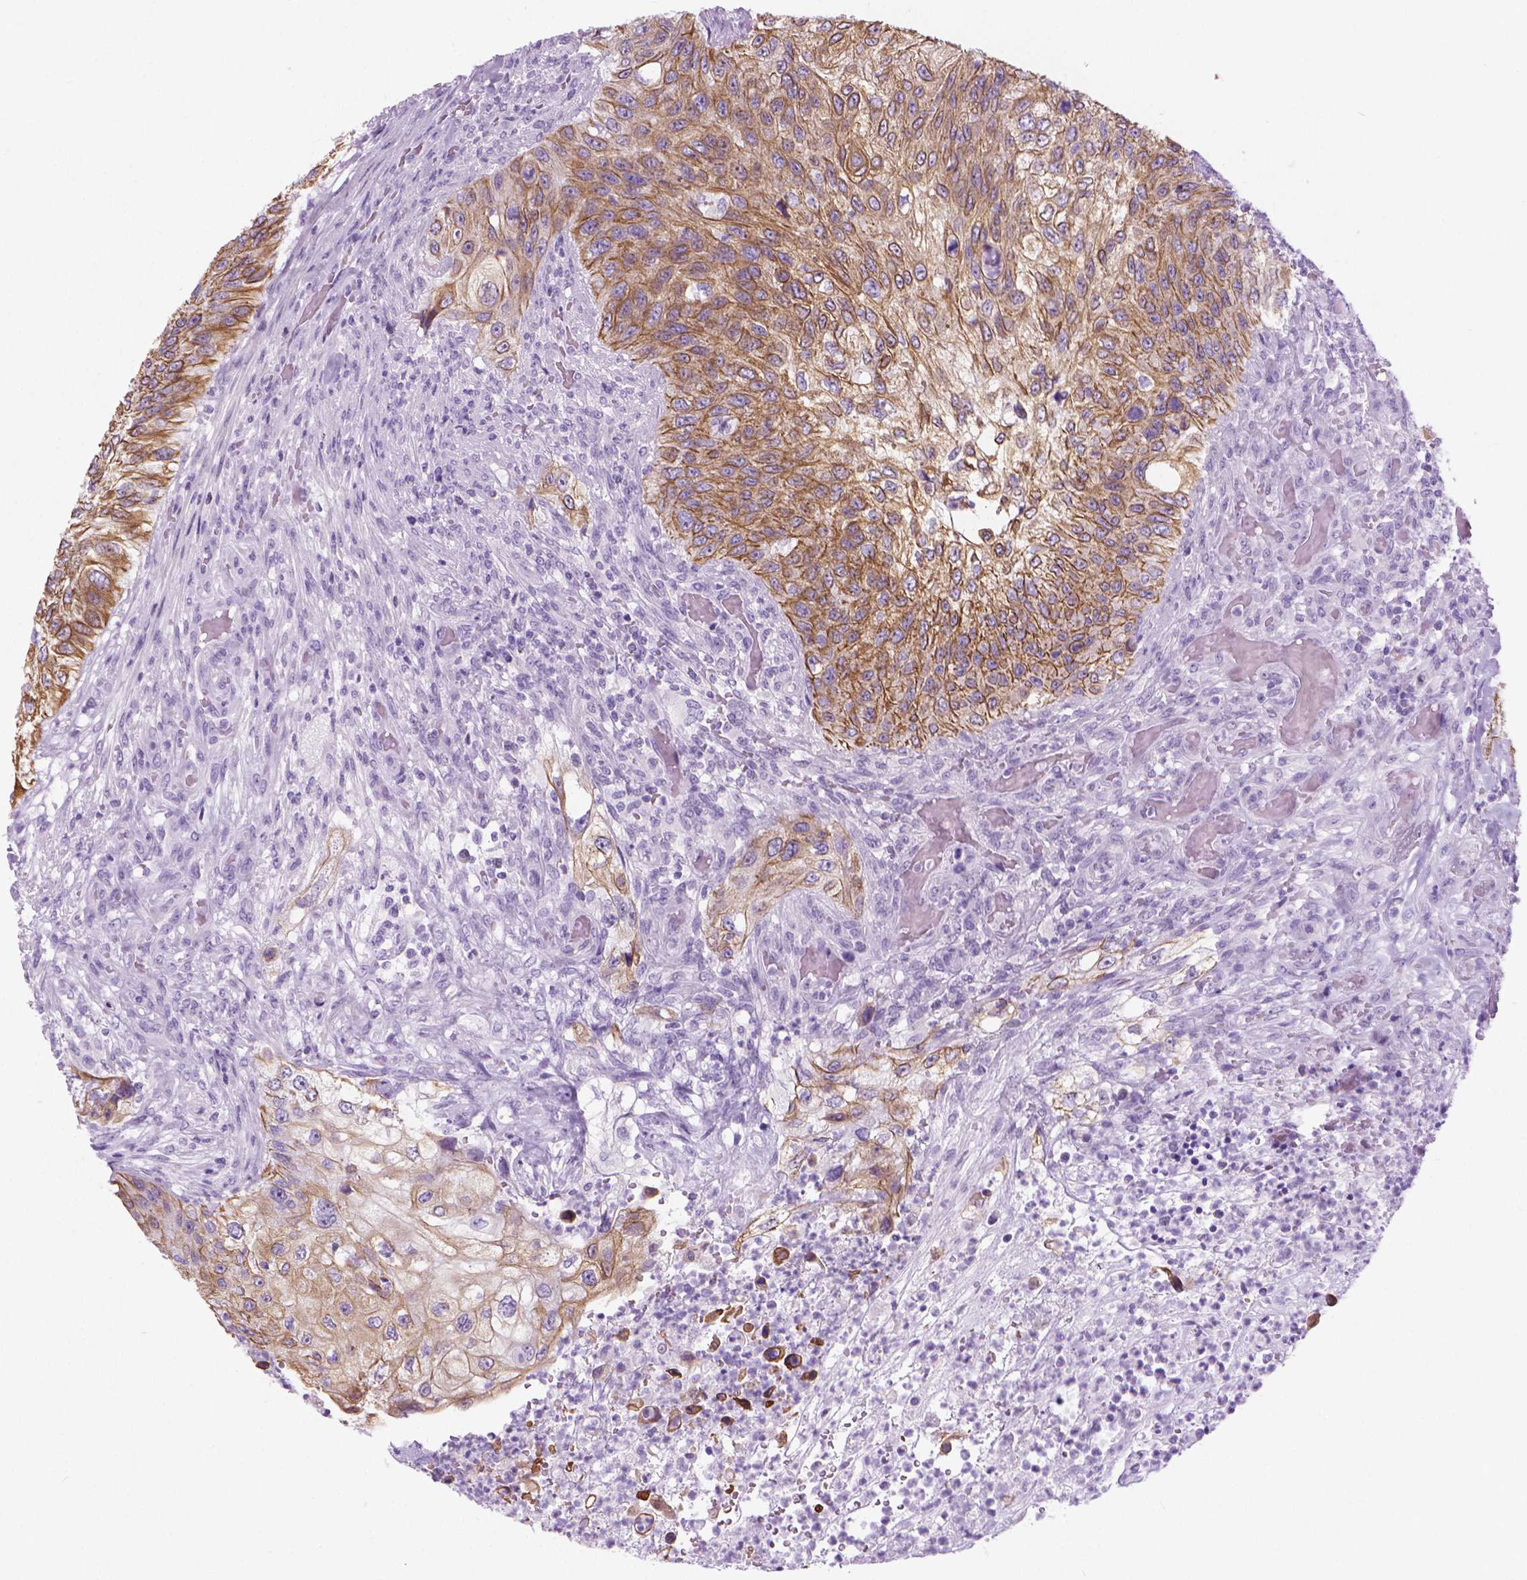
{"staining": {"intensity": "moderate", "quantity": "25%-75%", "location": "cytoplasmic/membranous"}, "tissue": "urothelial cancer", "cell_type": "Tumor cells", "image_type": "cancer", "snomed": [{"axis": "morphology", "description": "Urothelial carcinoma, High grade"}, {"axis": "topography", "description": "Urinary bladder"}], "caption": "Immunohistochemistry staining of urothelial cancer, which displays medium levels of moderate cytoplasmic/membranous expression in about 25%-75% of tumor cells indicating moderate cytoplasmic/membranous protein staining. The staining was performed using DAB (brown) for protein detection and nuclei were counterstained in hematoxylin (blue).", "gene": "HTR2B", "patient": {"sex": "female", "age": 60}}